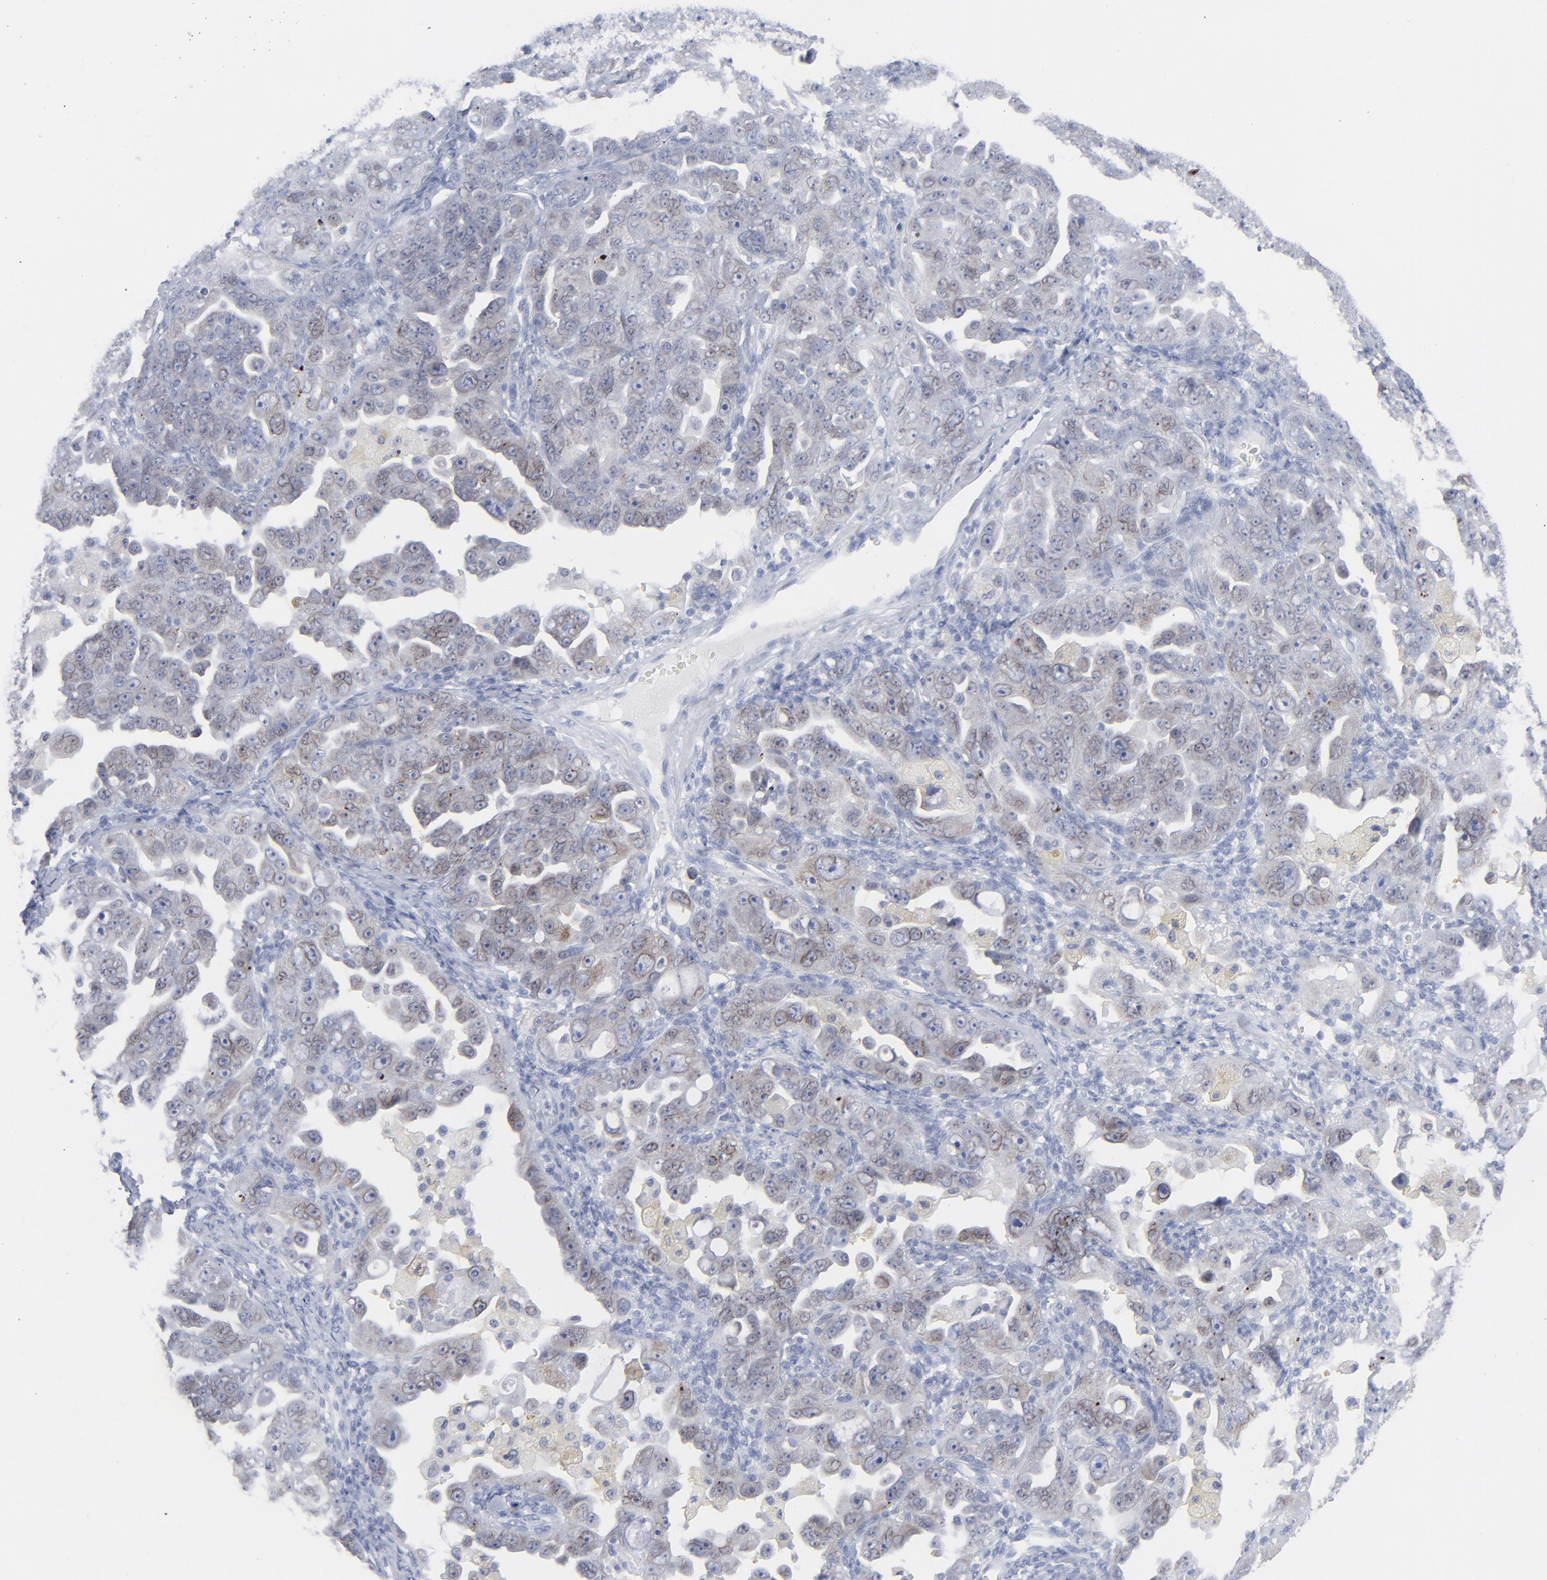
{"staining": {"intensity": "weak", "quantity": "25%-75%", "location": "cytoplasmic/membranous"}, "tissue": "ovarian cancer", "cell_type": "Tumor cells", "image_type": "cancer", "snomed": [{"axis": "morphology", "description": "Cystadenocarcinoma, serous, NOS"}, {"axis": "topography", "description": "Ovary"}], "caption": "Immunohistochemical staining of ovarian cancer (serous cystadenocarcinoma) exhibits weak cytoplasmic/membranous protein positivity in about 25%-75% of tumor cells.", "gene": "NUP88", "patient": {"sex": "female", "age": 66}}